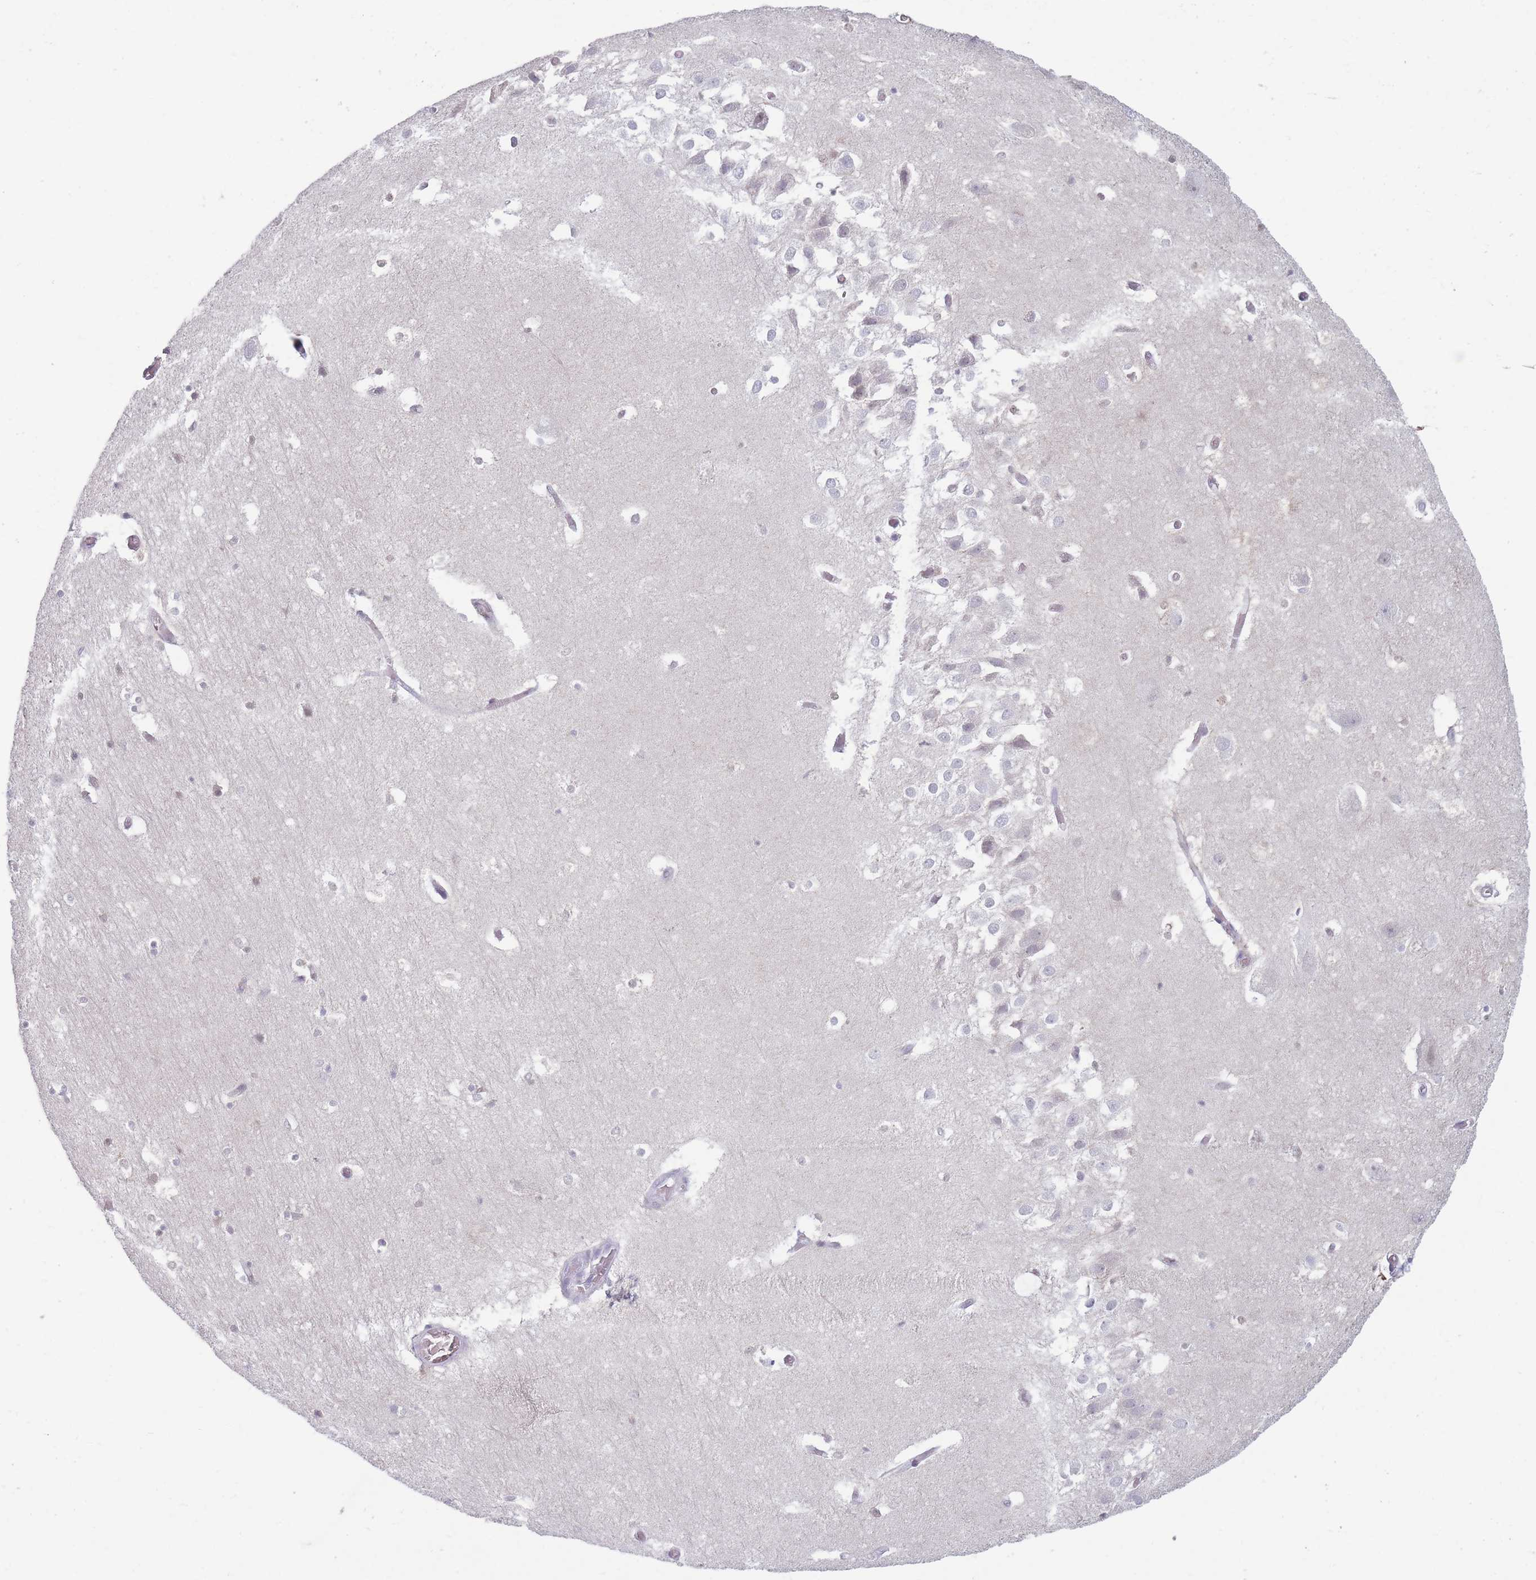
{"staining": {"intensity": "weak", "quantity": "<25%", "location": "nuclear"}, "tissue": "hippocampus", "cell_type": "Glial cells", "image_type": "normal", "snomed": [{"axis": "morphology", "description": "Normal tissue, NOS"}, {"axis": "topography", "description": "Hippocampus"}], "caption": "Immunohistochemistry (IHC) micrograph of normal human hippocampus stained for a protein (brown), which reveals no positivity in glial cells. (Brightfield microscopy of DAB IHC at high magnification).", "gene": "ARID3B", "patient": {"sex": "female", "age": 52}}